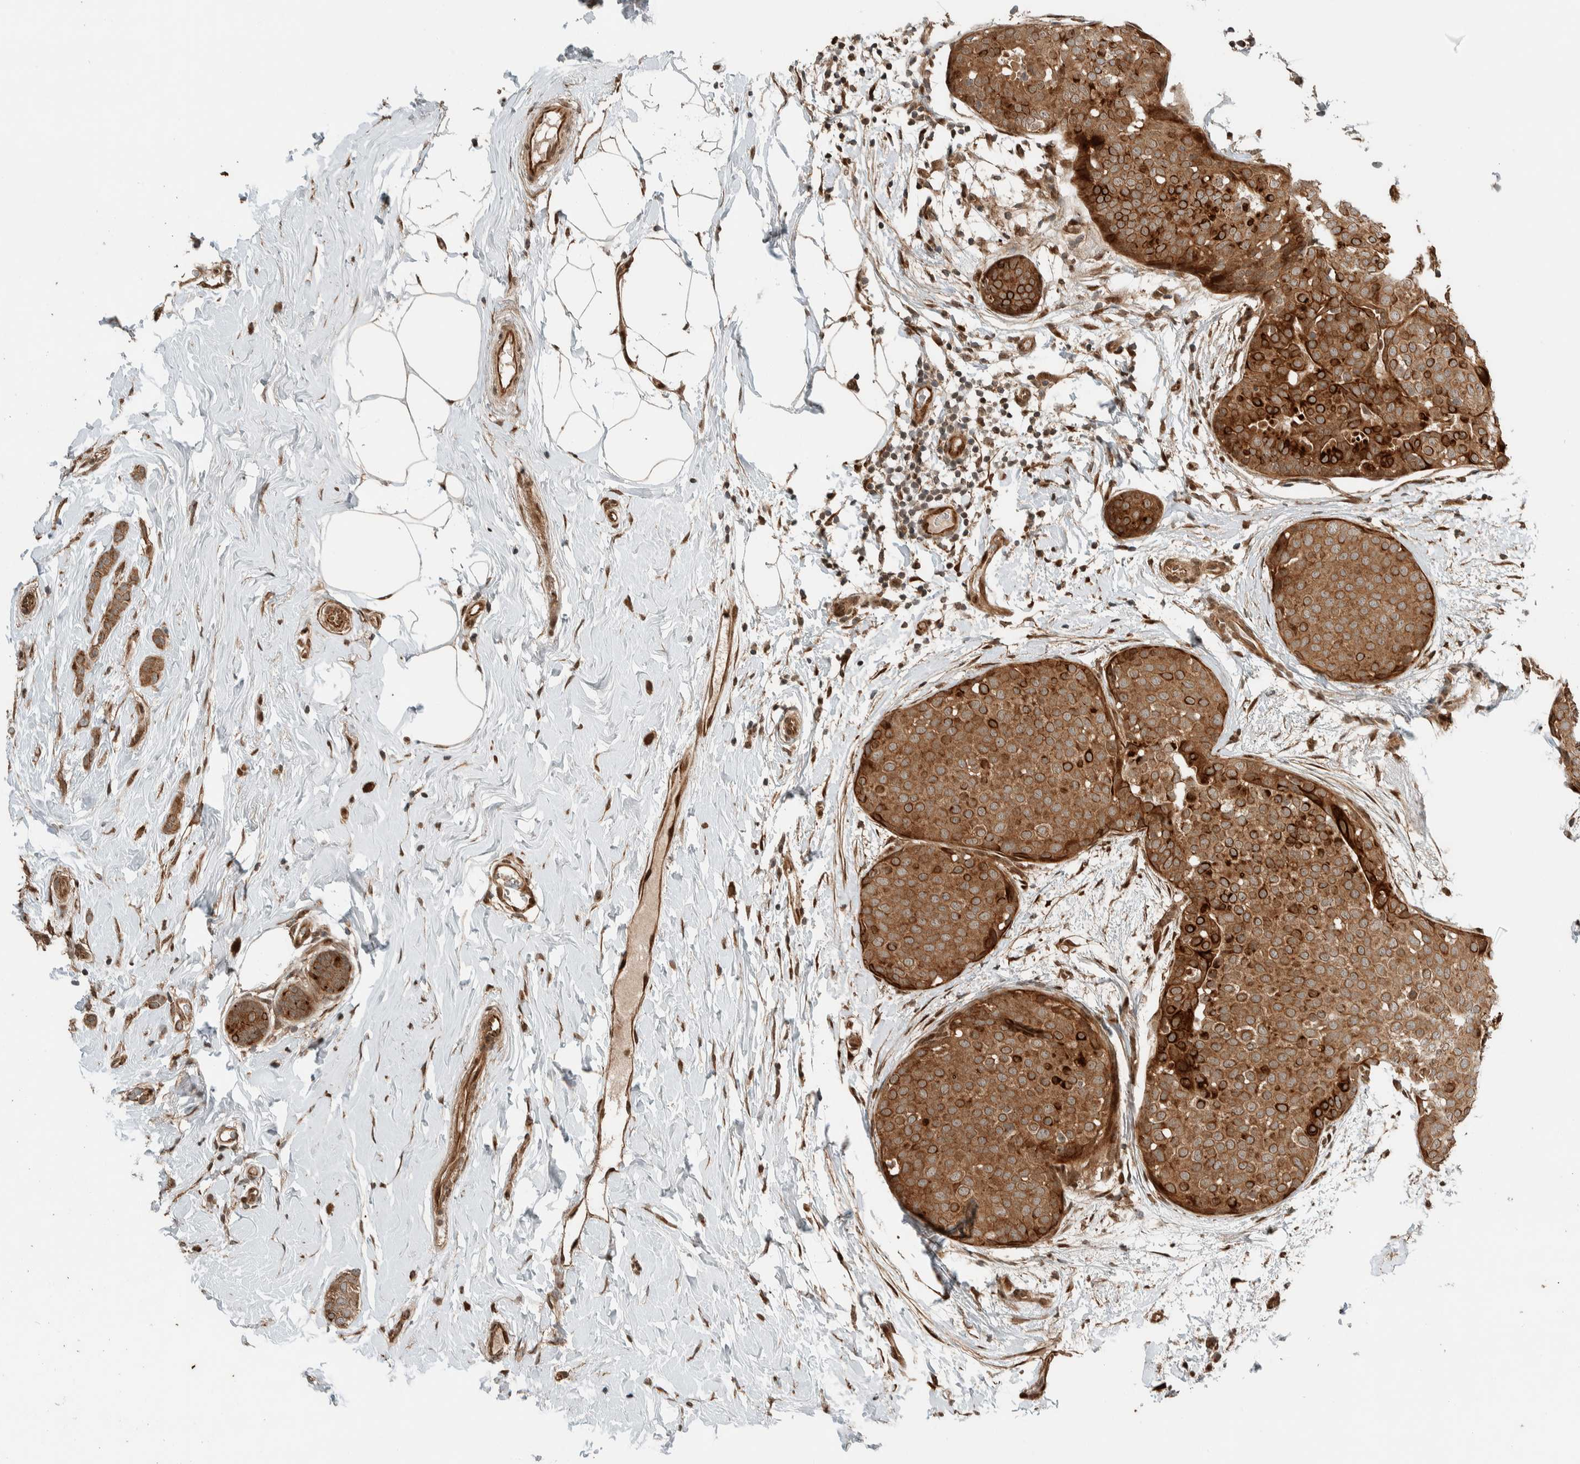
{"staining": {"intensity": "moderate", "quantity": ">75%", "location": "cytoplasmic/membranous"}, "tissue": "breast cancer", "cell_type": "Tumor cells", "image_type": "cancer", "snomed": [{"axis": "morphology", "description": "Lobular carcinoma, in situ"}, {"axis": "morphology", "description": "Lobular carcinoma"}, {"axis": "topography", "description": "Breast"}], "caption": "Lobular carcinoma (breast) stained for a protein displays moderate cytoplasmic/membranous positivity in tumor cells. (DAB IHC with brightfield microscopy, high magnification).", "gene": "STXBP4", "patient": {"sex": "female", "age": 41}}